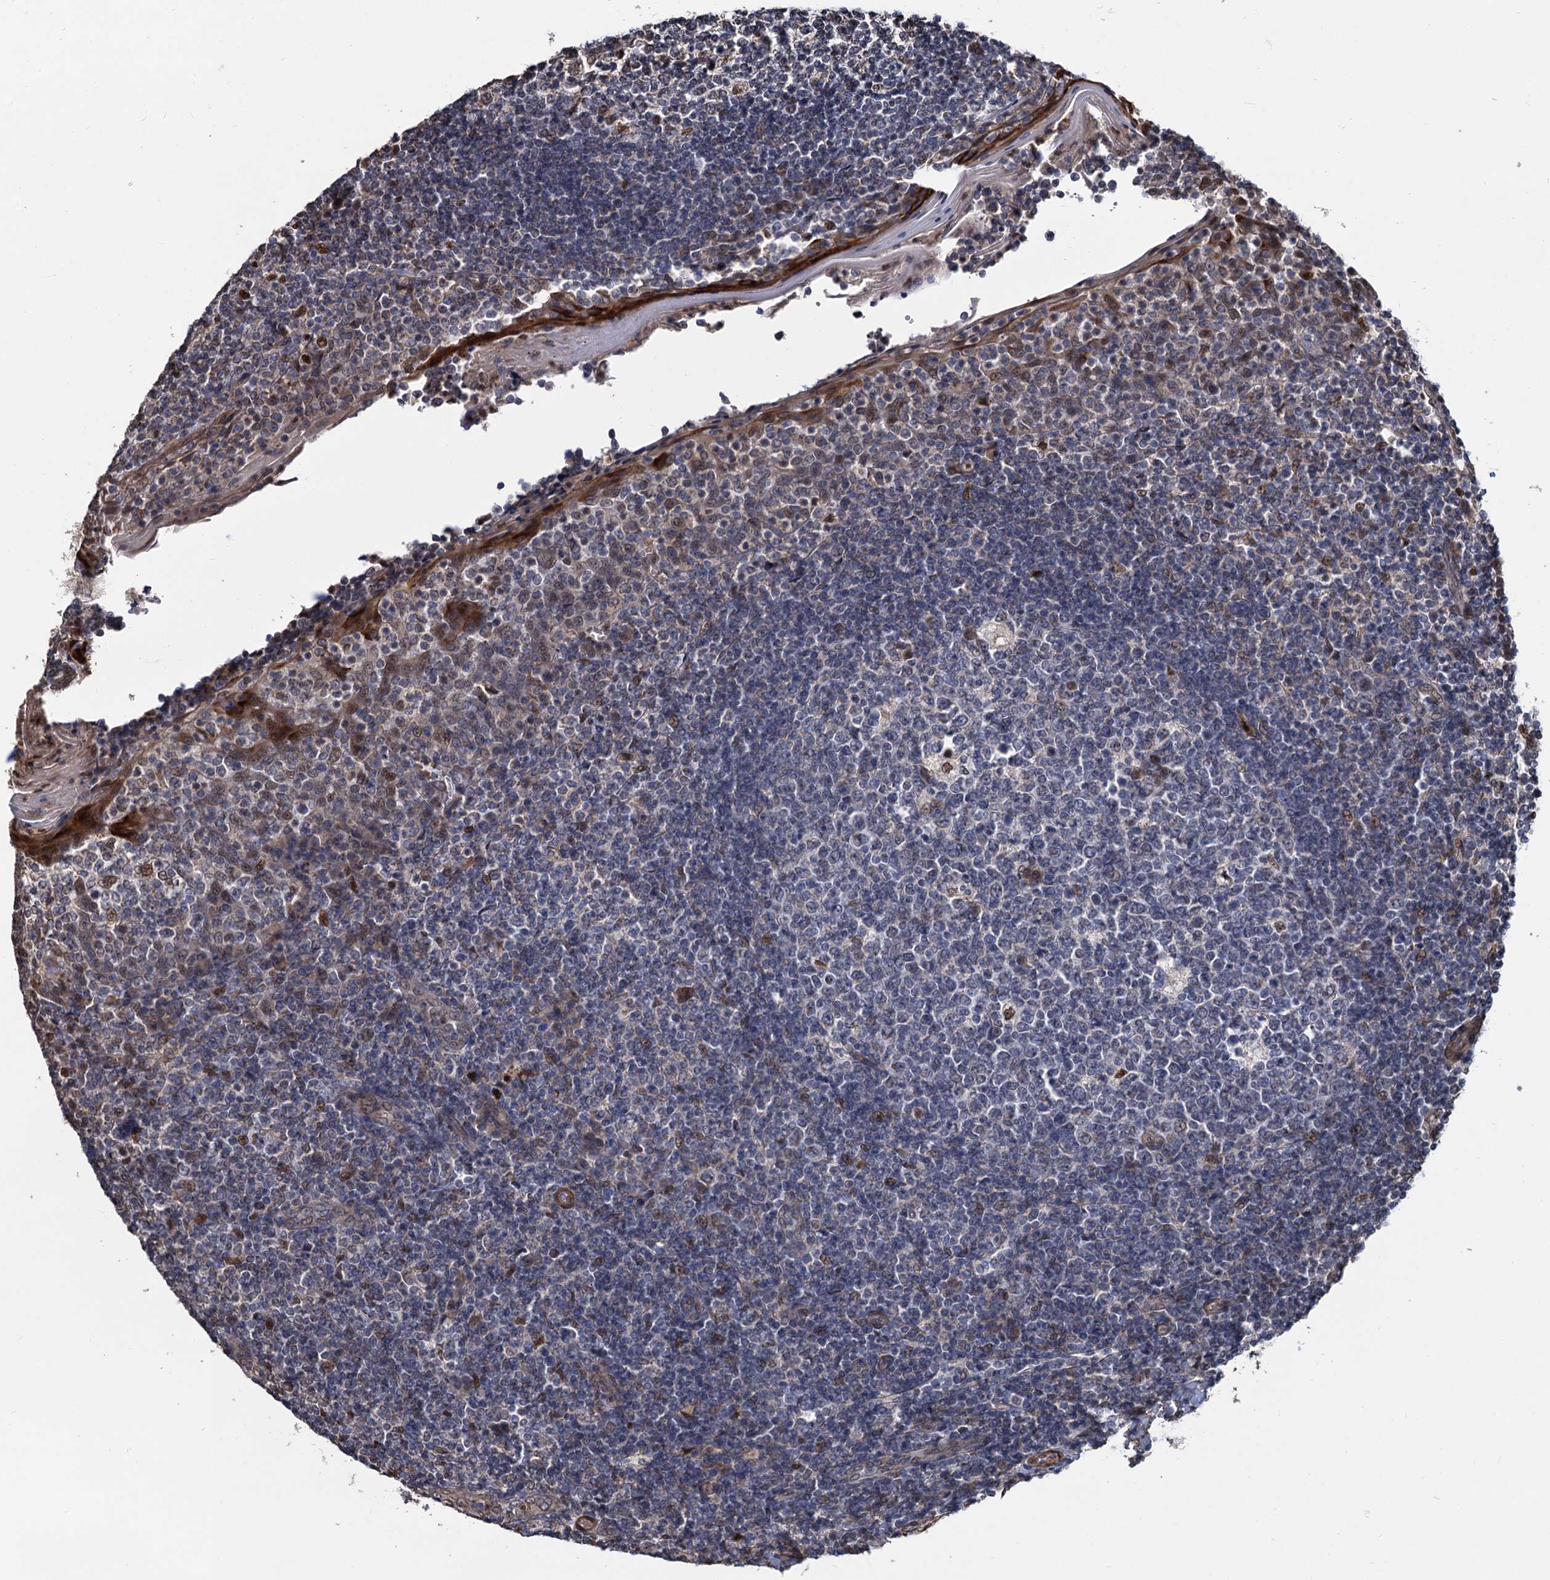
{"staining": {"intensity": "moderate", "quantity": "<25%", "location": "nuclear"}, "tissue": "tonsil", "cell_type": "Germinal center cells", "image_type": "normal", "snomed": [{"axis": "morphology", "description": "Normal tissue, NOS"}, {"axis": "topography", "description": "Tonsil"}], "caption": "Immunohistochemistry staining of normal tonsil, which reveals low levels of moderate nuclear positivity in approximately <25% of germinal center cells indicating moderate nuclear protein expression. The staining was performed using DAB (brown) for protein detection and nuclei were counterstained in hematoxylin (blue).", "gene": "ALKBH7", "patient": {"sex": "female", "age": 19}}